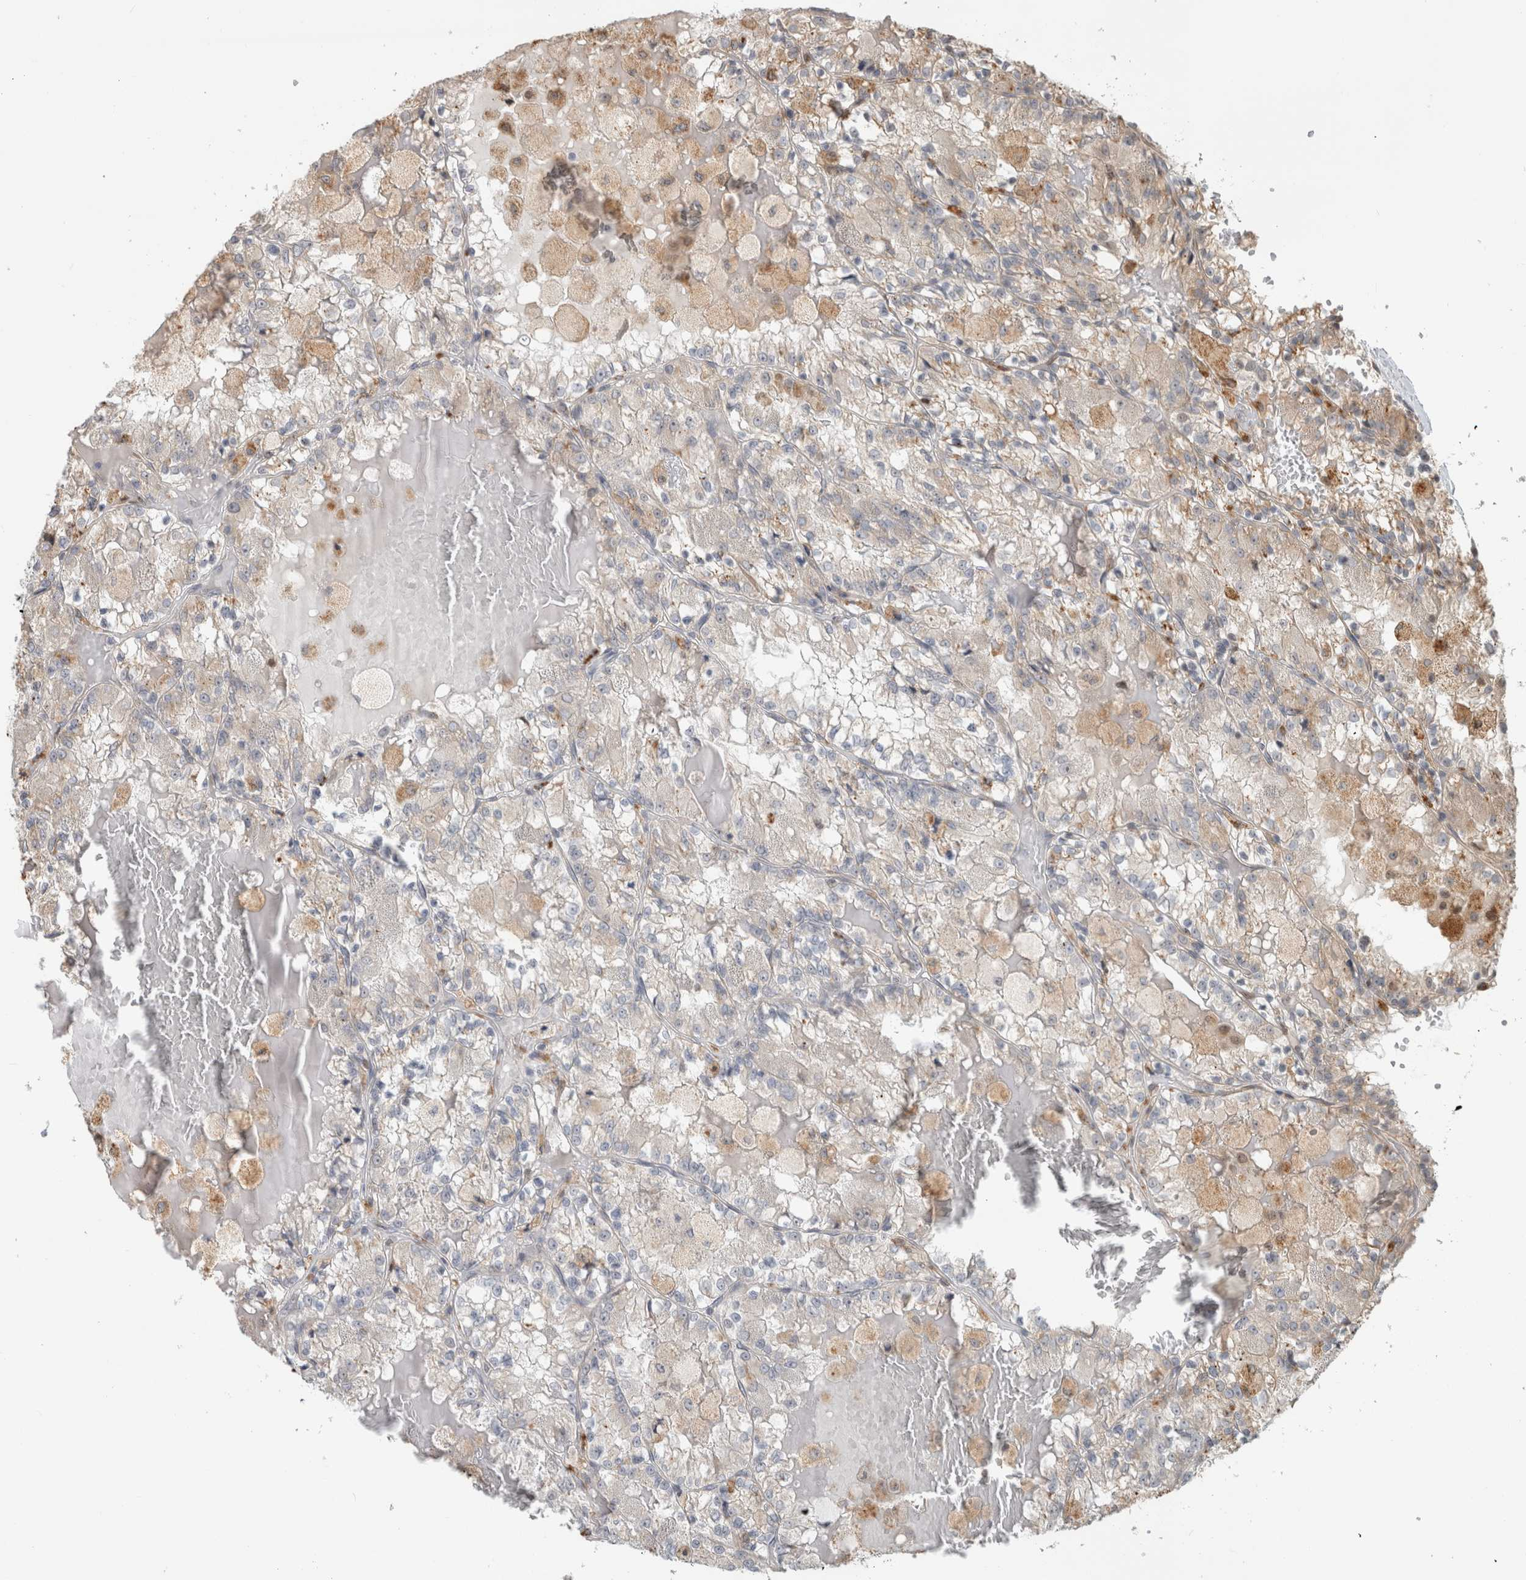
{"staining": {"intensity": "negative", "quantity": "none", "location": "none"}, "tissue": "renal cancer", "cell_type": "Tumor cells", "image_type": "cancer", "snomed": [{"axis": "morphology", "description": "Adenocarcinoma, NOS"}, {"axis": "topography", "description": "Kidney"}], "caption": "IHC image of neoplastic tissue: renal adenocarcinoma stained with DAB displays no significant protein positivity in tumor cells. (DAB (3,3'-diaminobenzidine) IHC visualized using brightfield microscopy, high magnification).", "gene": "NAB2", "patient": {"sex": "female", "age": 56}}